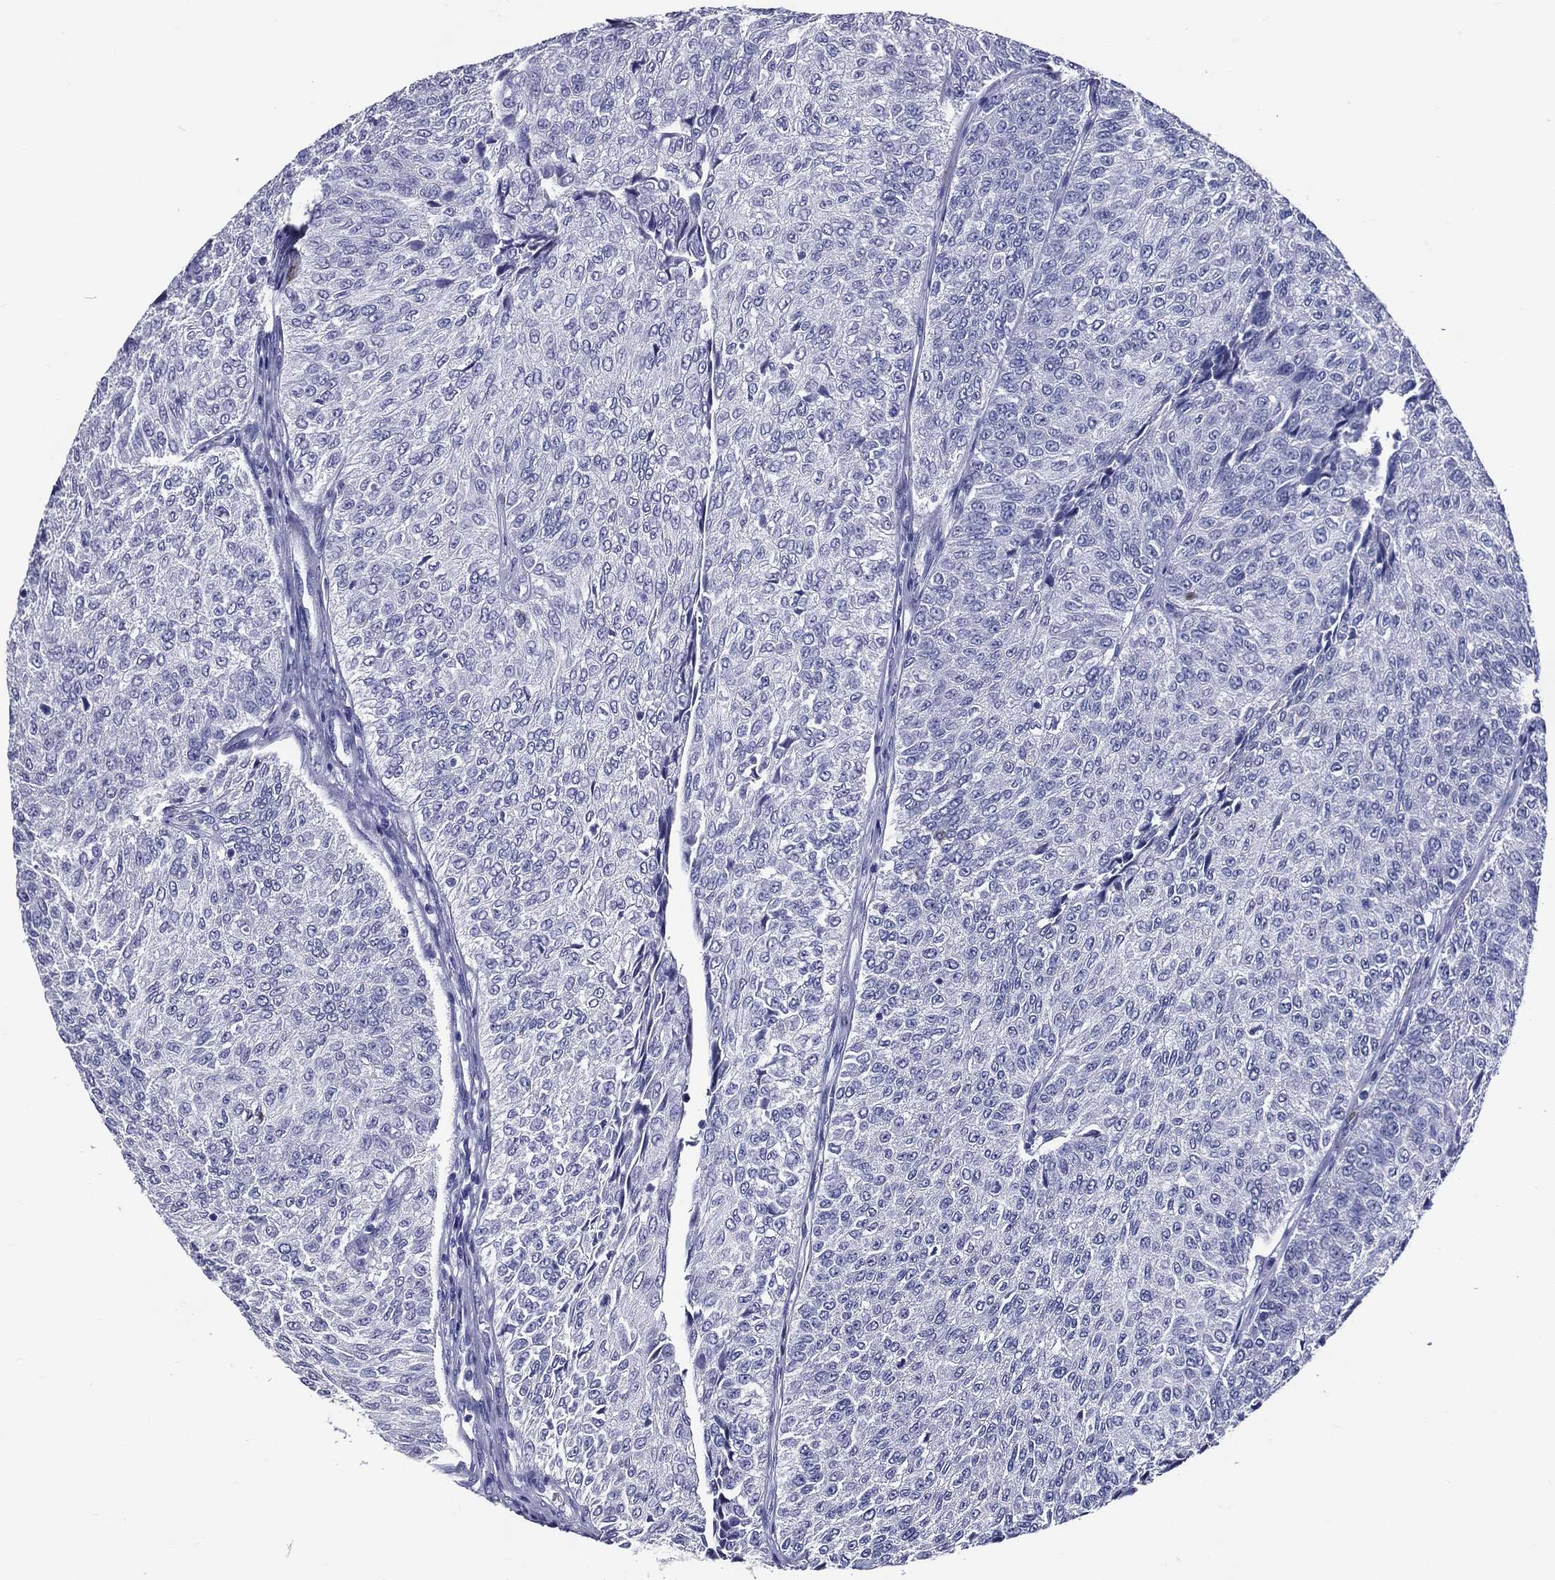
{"staining": {"intensity": "negative", "quantity": "none", "location": "none"}, "tissue": "urothelial cancer", "cell_type": "Tumor cells", "image_type": "cancer", "snomed": [{"axis": "morphology", "description": "Urothelial carcinoma, Low grade"}, {"axis": "topography", "description": "Urinary bladder"}], "caption": "High magnification brightfield microscopy of urothelial cancer stained with DAB (brown) and counterstained with hematoxylin (blue): tumor cells show no significant expression.", "gene": "ACE2", "patient": {"sex": "male", "age": 78}}